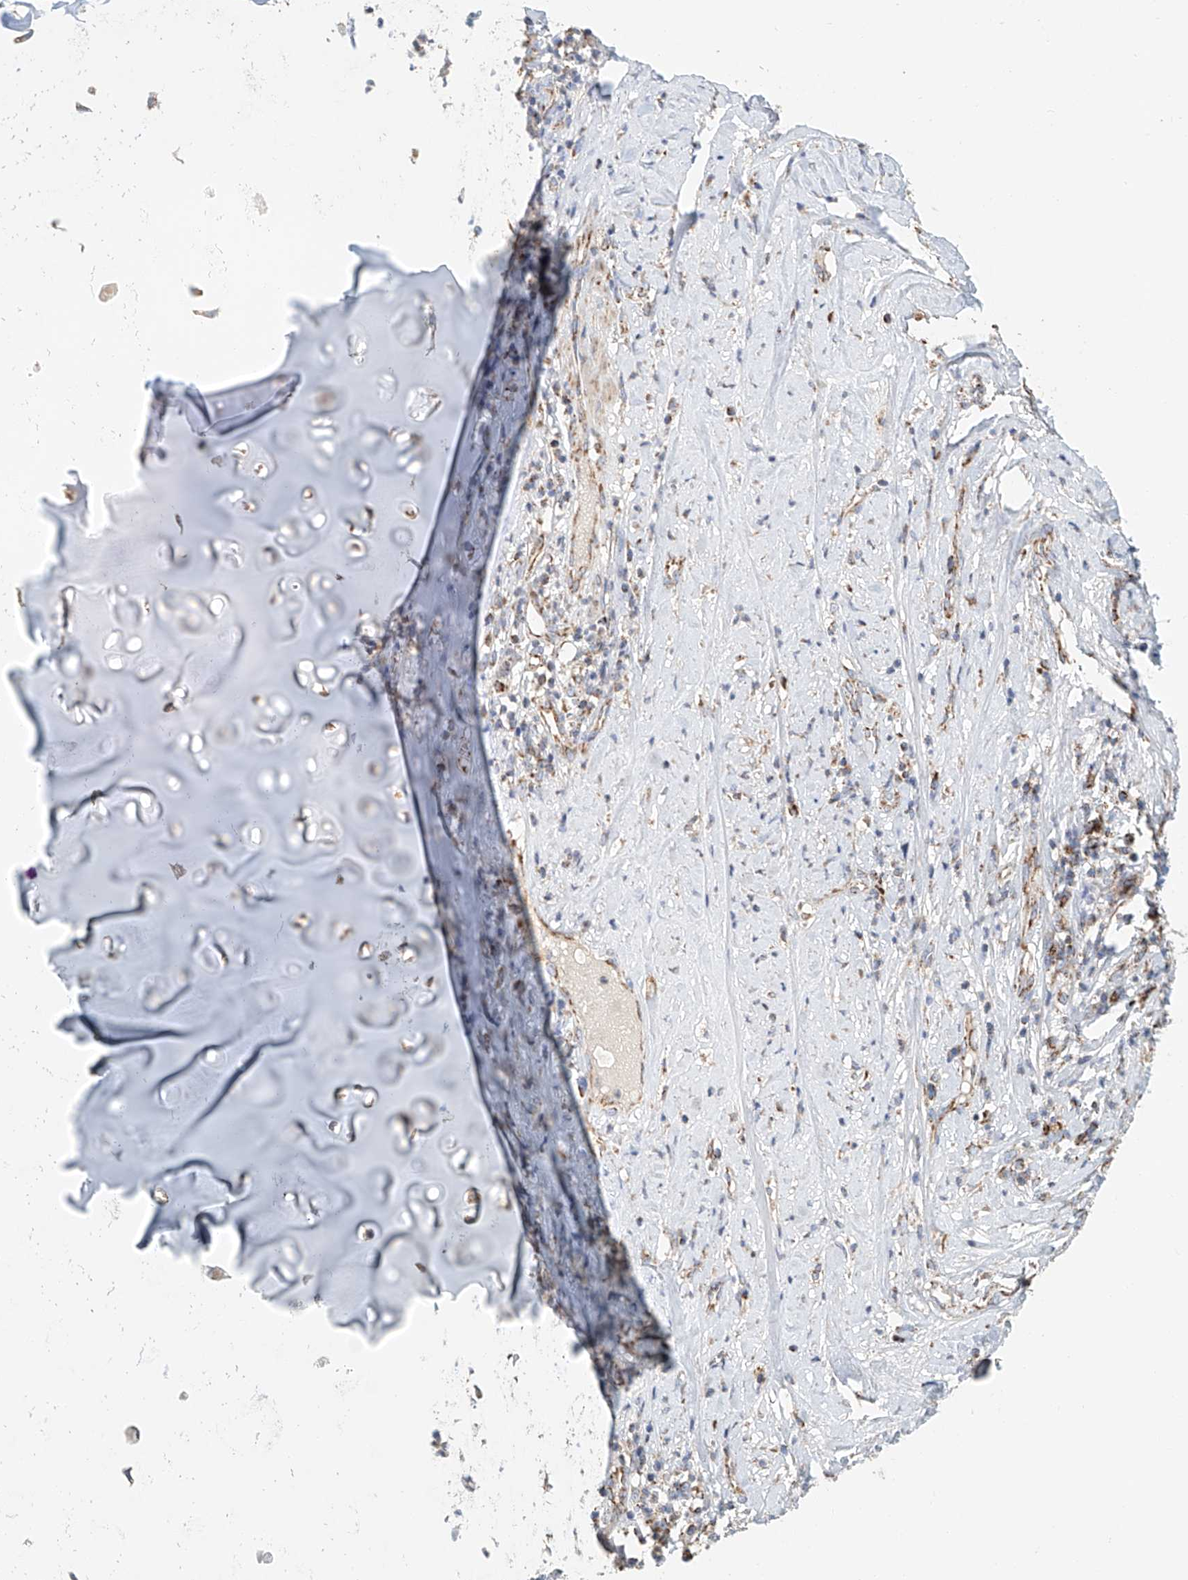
{"staining": {"intensity": "weak", "quantity": ">75%", "location": "cytoplasmic/membranous"}, "tissue": "adipose tissue", "cell_type": "Adipocytes", "image_type": "normal", "snomed": [{"axis": "morphology", "description": "Normal tissue, NOS"}, {"axis": "morphology", "description": "Basal cell carcinoma"}, {"axis": "topography", "description": "Cartilage tissue"}, {"axis": "topography", "description": "Nasopharynx"}, {"axis": "topography", "description": "Oral tissue"}], "caption": "Immunohistochemistry of unremarkable adipose tissue displays low levels of weak cytoplasmic/membranous expression in about >75% of adipocytes.", "gene": "MCL1", "patient": {"sex": "female", "age": 77}}